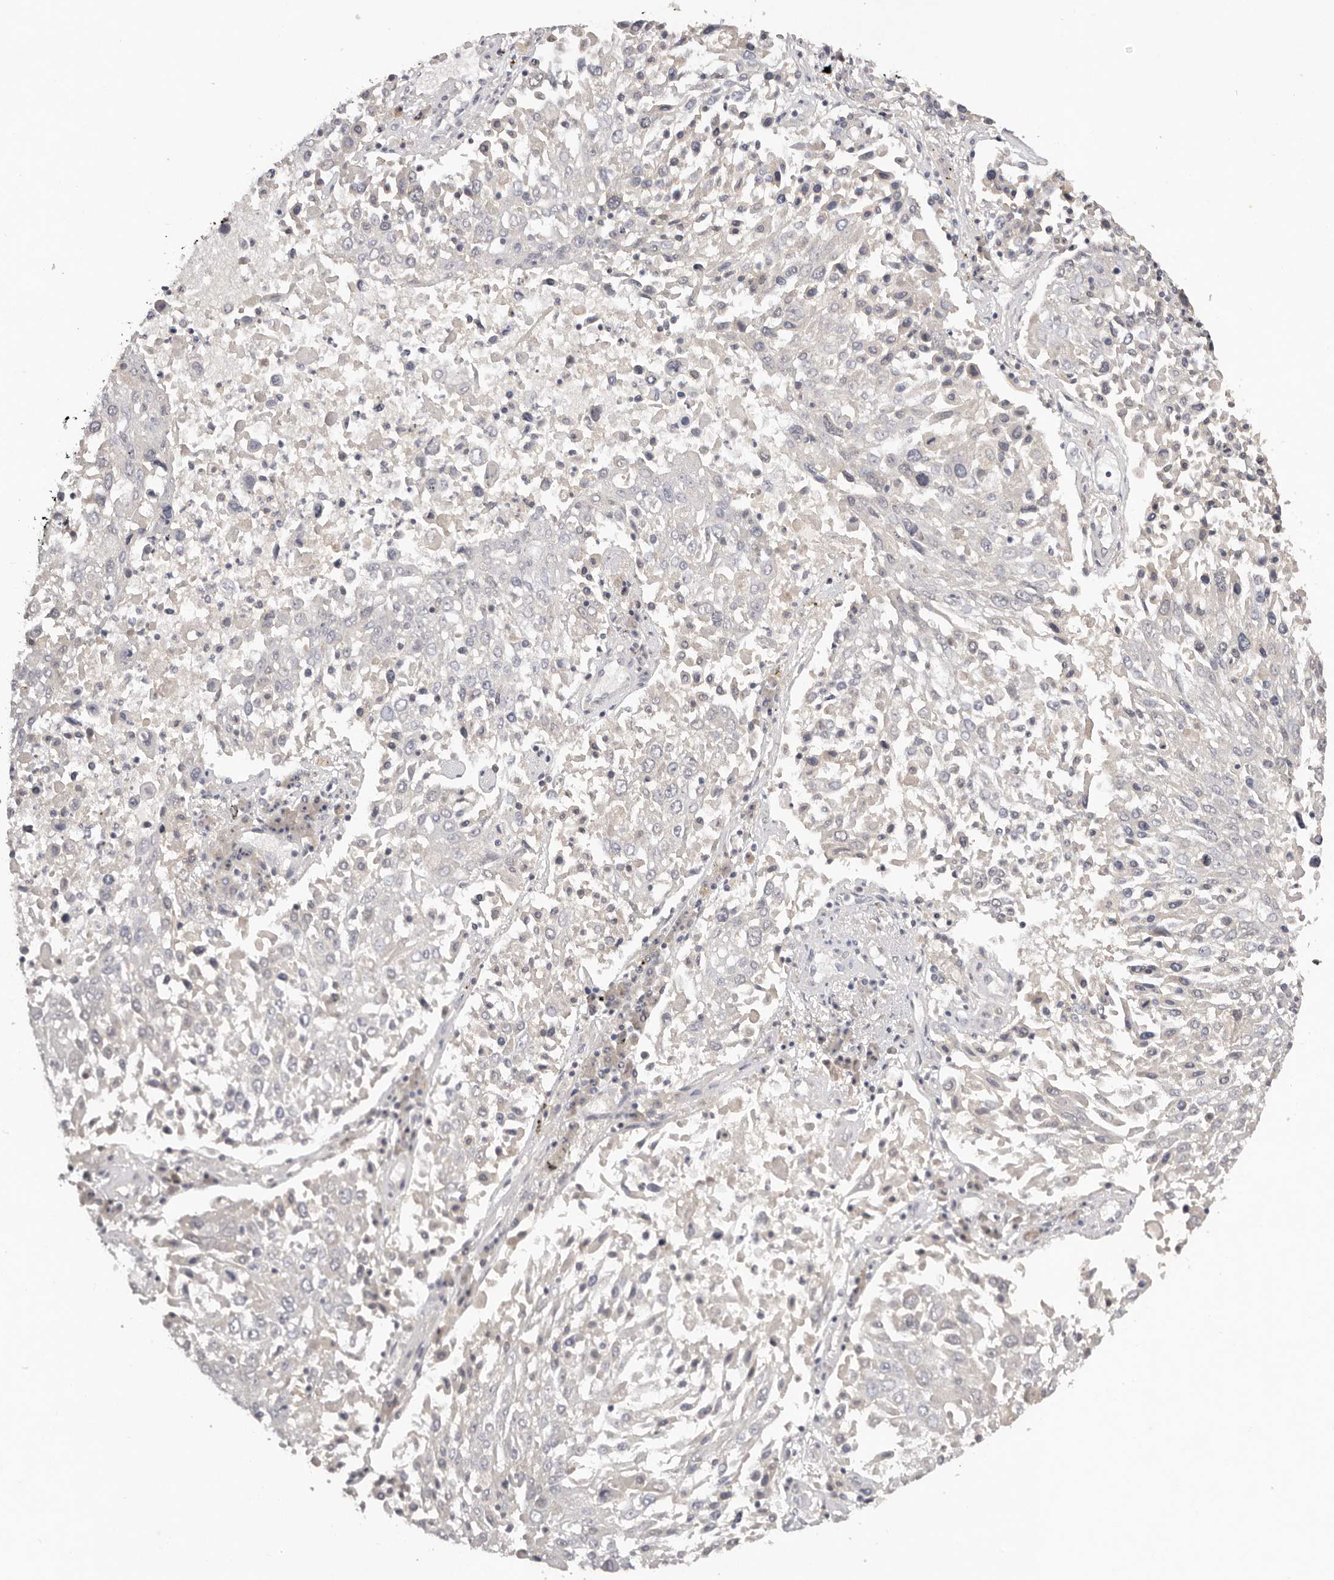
{"staining": {"intensity": "negative", "quantity": "none", "location": "none"}, "tissue": "lung cancer", "cell_type": "Tumor cells", "image_type": "cancer", "snomed": [{"axis": "morphology", "description": "Squamous cell carcinoma, NOS"}, {"axis": "topography", "description": "Lung"}], "caption": "This is a histopathology image of IHC staining of squamous cell carcinoma (lung), which shows no expression in tumor cells.", "gene": "SCUBE2", "patient": {"sex": "male", "age": 65}}